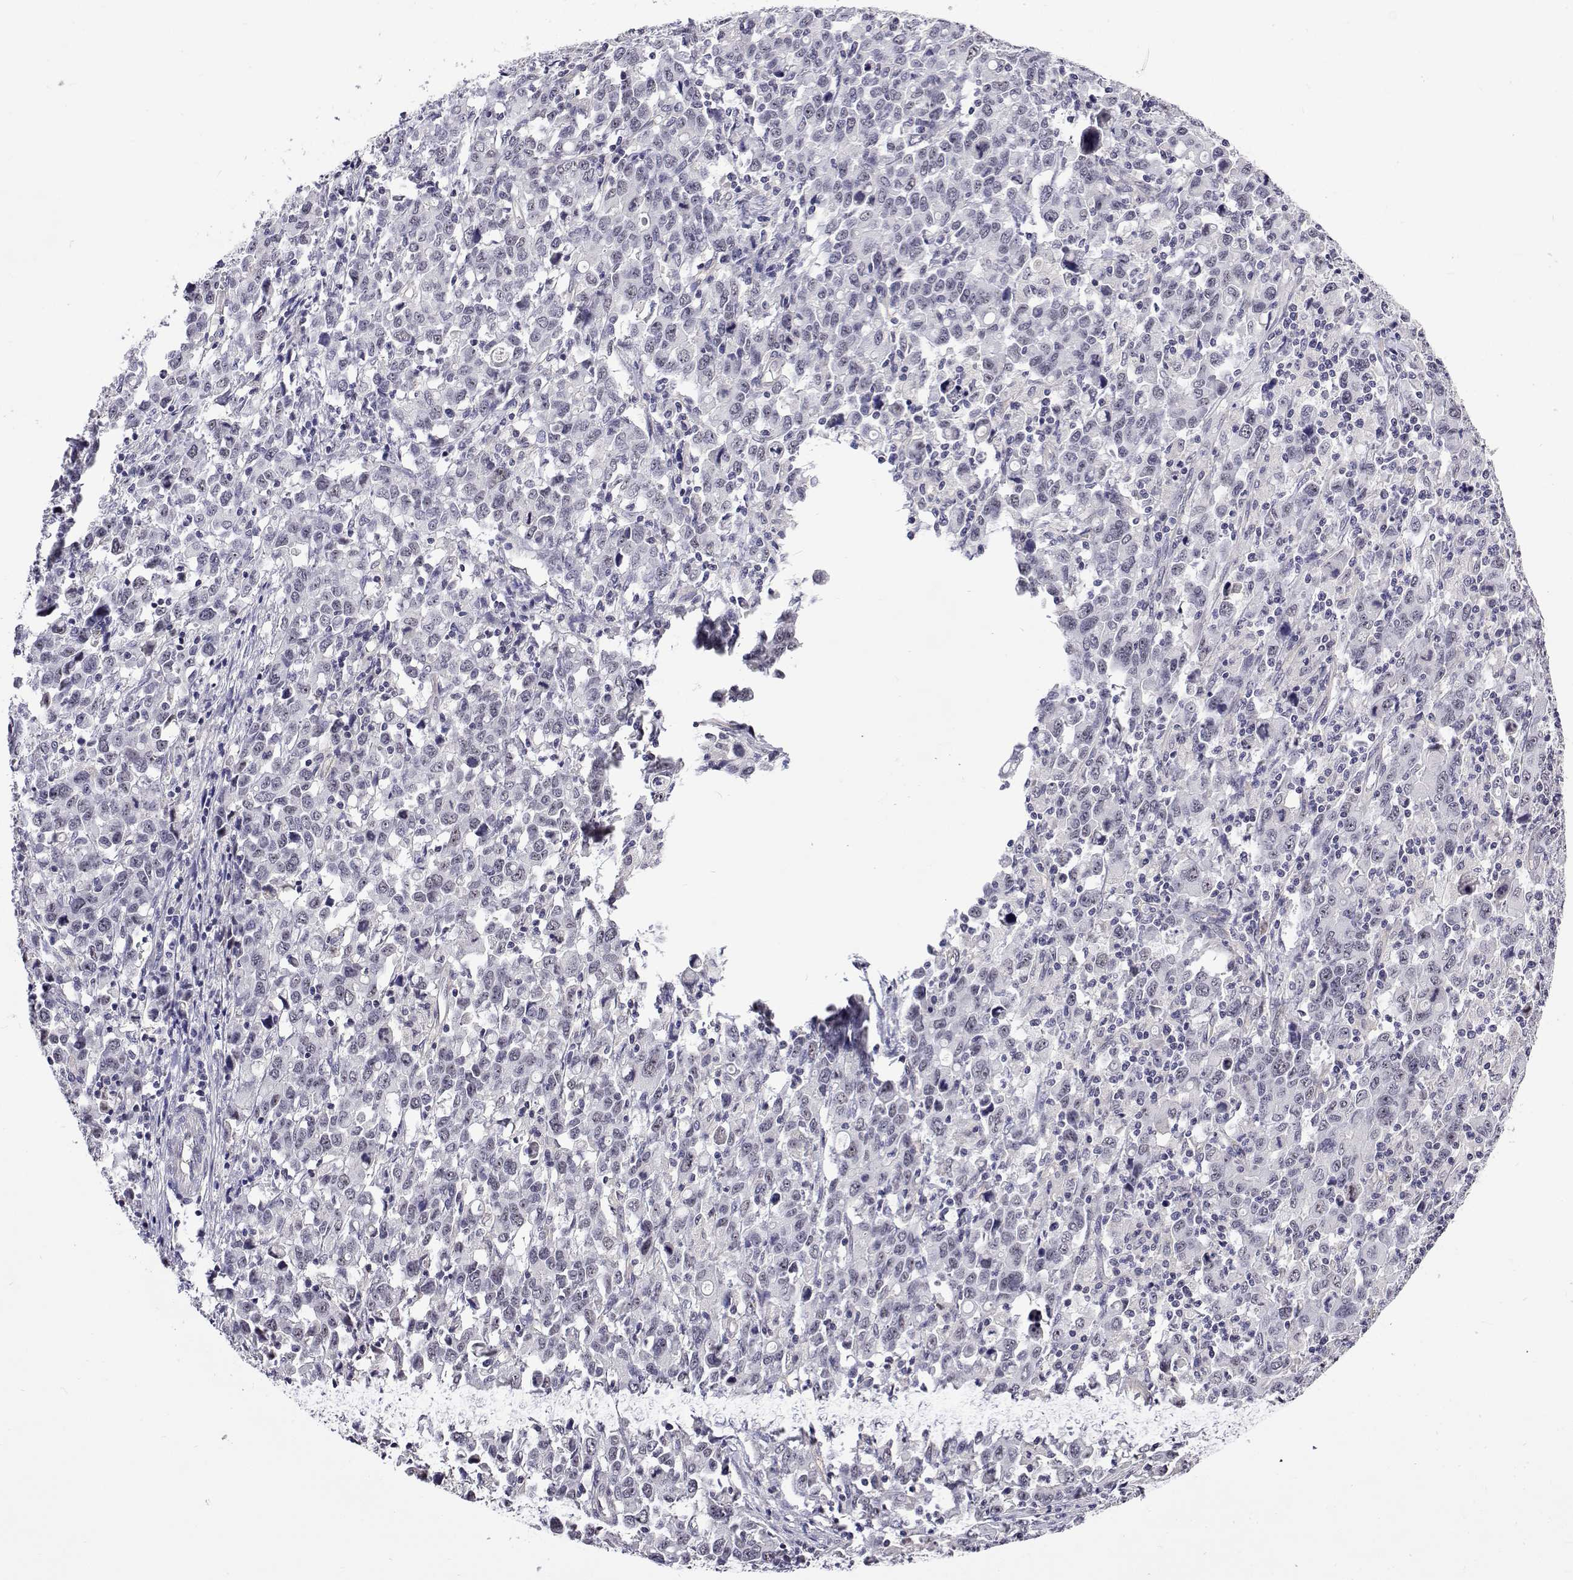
{"staining": {"intensity": "negative", "quantity": "none", "location": "none"}, "tissue": "stomach cancer", "cell_type": "Tumor cells", "image_type": "cancer", "snomed": [{"axis": "morphology", "description": "Adenocarcinoma, NOS"}, {"axis": "topography", "description": "Stomach, upper"}], "caption": "This micrograph is of stomach cancer (adenocarcinoma) stained with IHC to label a protein in brown with the nuclei are counter-stained blue. There is no expression in tumor cells.", "gene": "NHP2", "patient": {"sex": "male", "age": 69}}